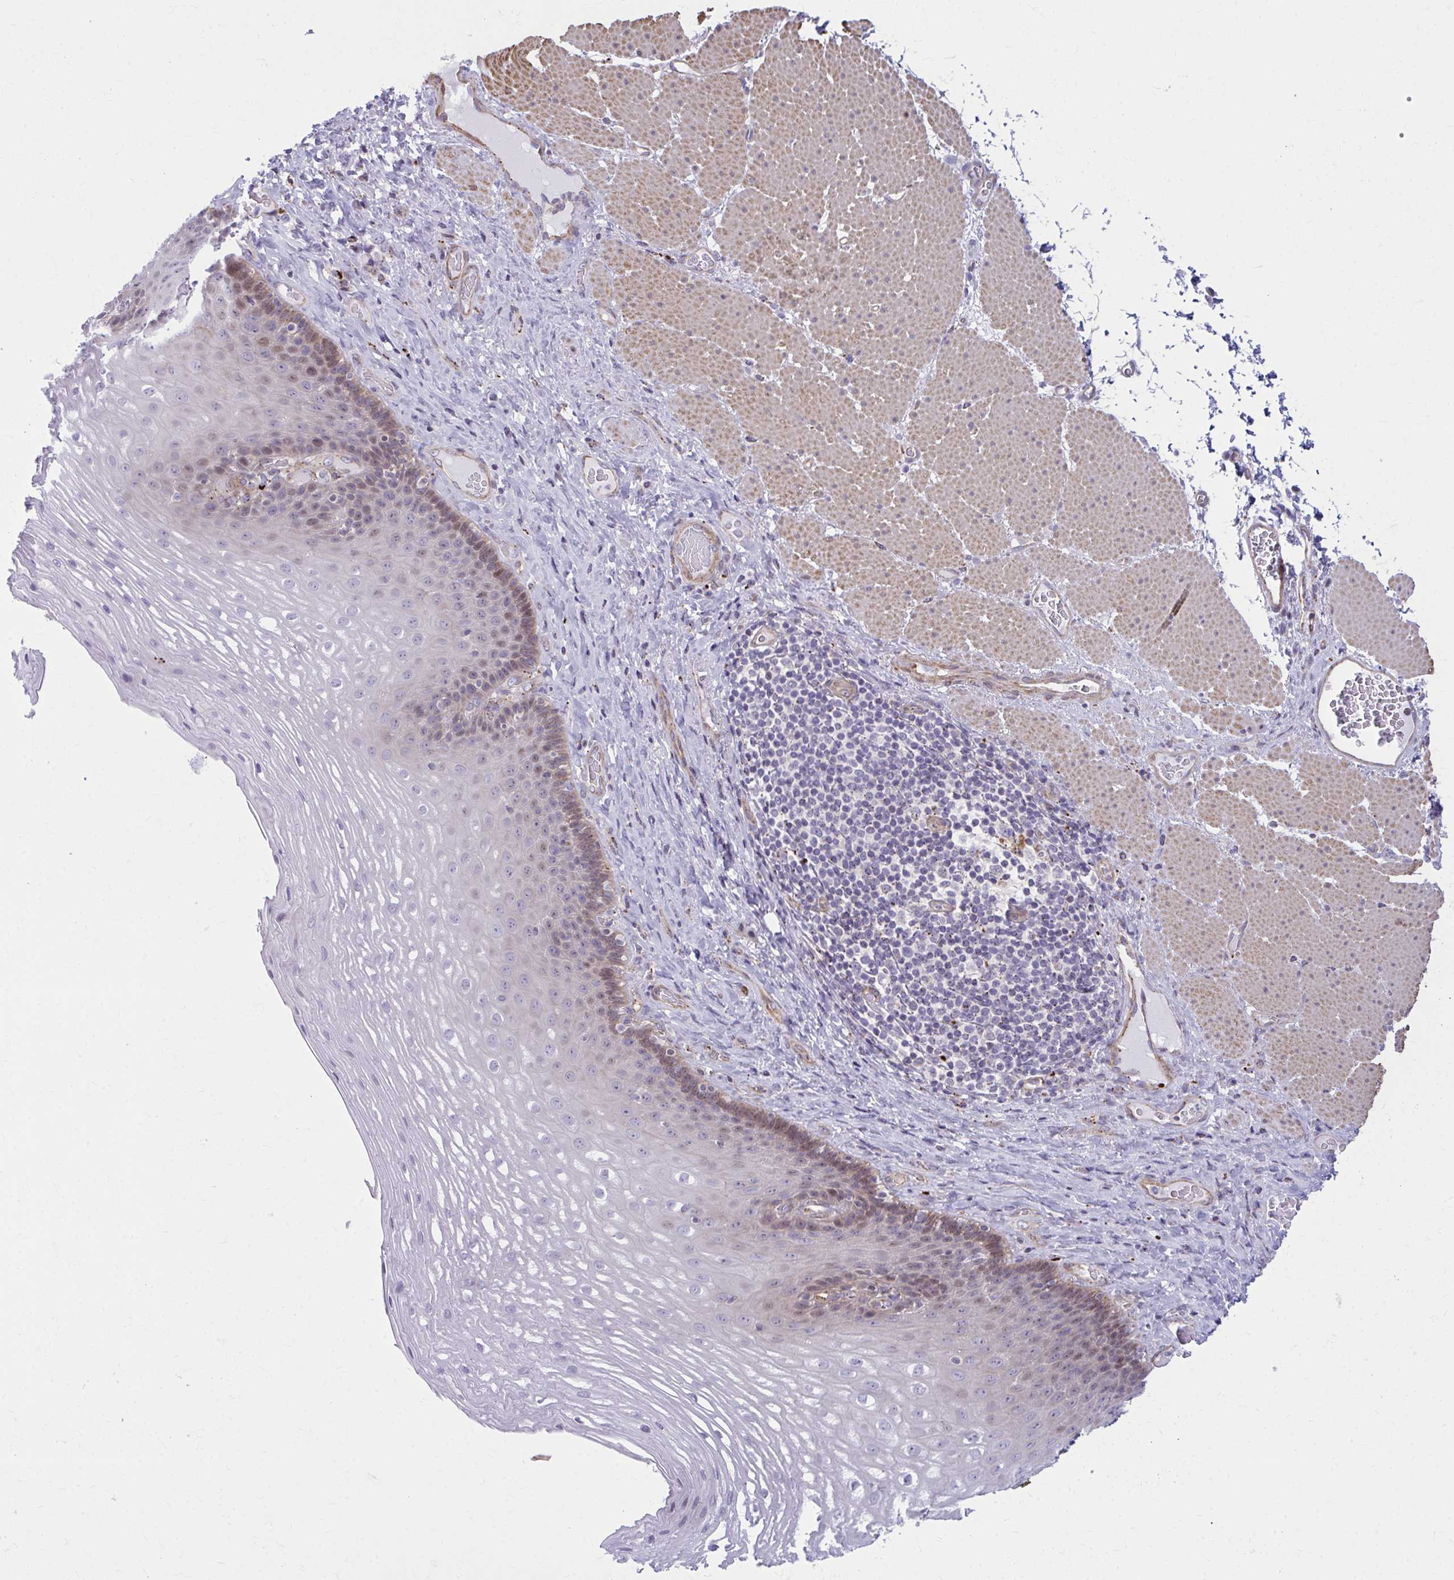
{"staining": {"intensity": "moderate", "quantity": "<25%", "location": "cytoplasmic/membranous,nuclear"}, "tissue": "esophagus", "cell_type": "Squamous epithelial cells", "image_type": "normal", "snomed": [{"axis": "morphology", "description": "Normal tissue, NOS"}, {"axis": "topography", "description": "Esophagus"}], "caption": "IHC micrograph of normal esophagus: human esophagus stained using immunohistochemistry (IHC) shows low levels of moderate protein expression localized specifically in the cytoplasmic/membranous,nuclear of squamous epithelial cells, appearing as a cytoplasmic/membranous,nuclear brown color.", "gene": "LRRC4B", "patient": {"sex": "male", "age": 62}}